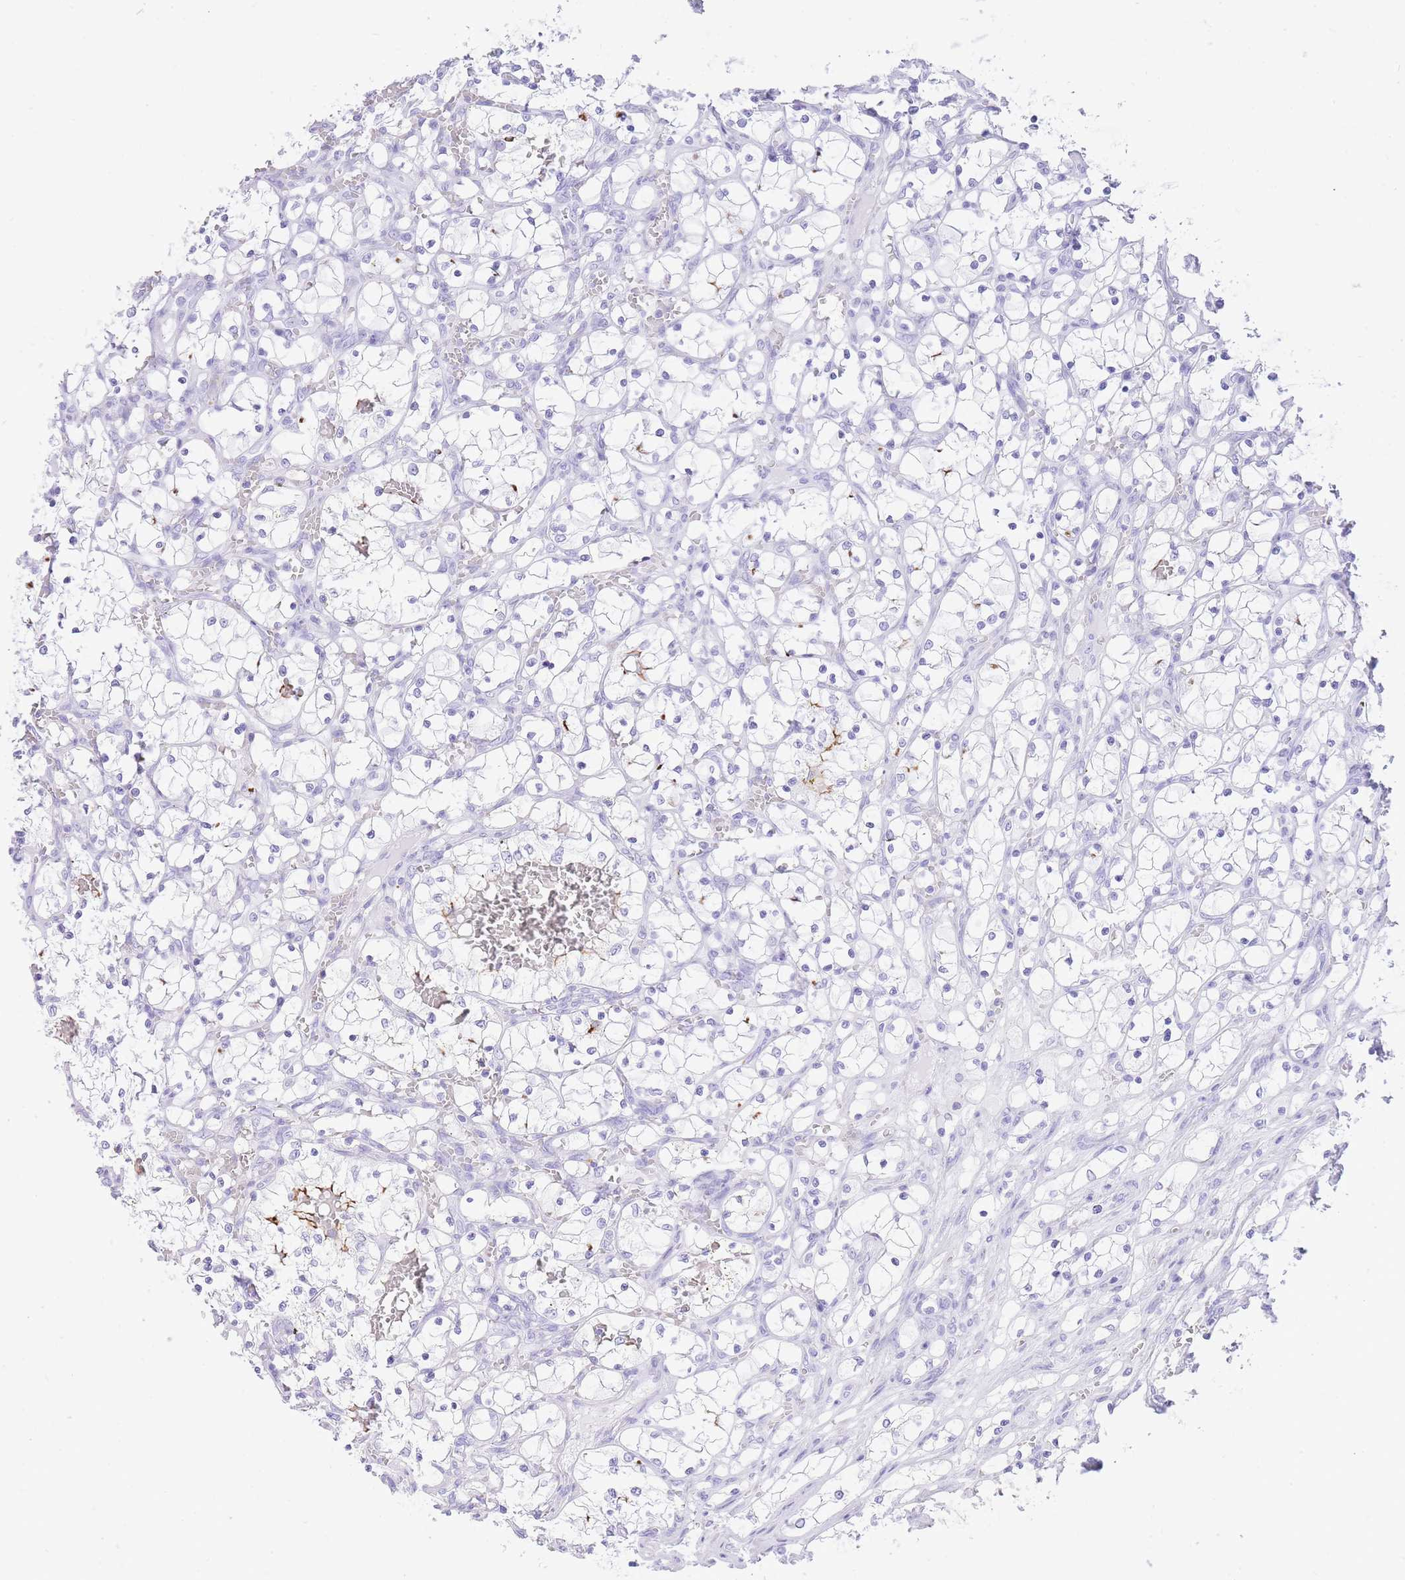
{"staining": {"intensity": "moderate", "quantity": "<25%", "location": "cytoplasmic/membranous"}, "tissue": "renal cancer", "cell_type": "Tumor cells", "image_type": "cancer", "snomed": [{"axis": "morphology", "description": "Adenocarcinoma, NOS"}, {"axis": "topography", "description": "Kidney"}], "caption": "Protein staining exhibits moderate cytoplasmic/membranous staining in about <25% of tumor cells in renal cancer (adenocarcinoma). The staining was performed using DAB (3,3'-diaminobenzidine), with brown indicating positive protein expression. Nuclei are stained blue with hematoxylin.", "gene": "ELOA2", "patient": {"sex": "female", "age": 69}}